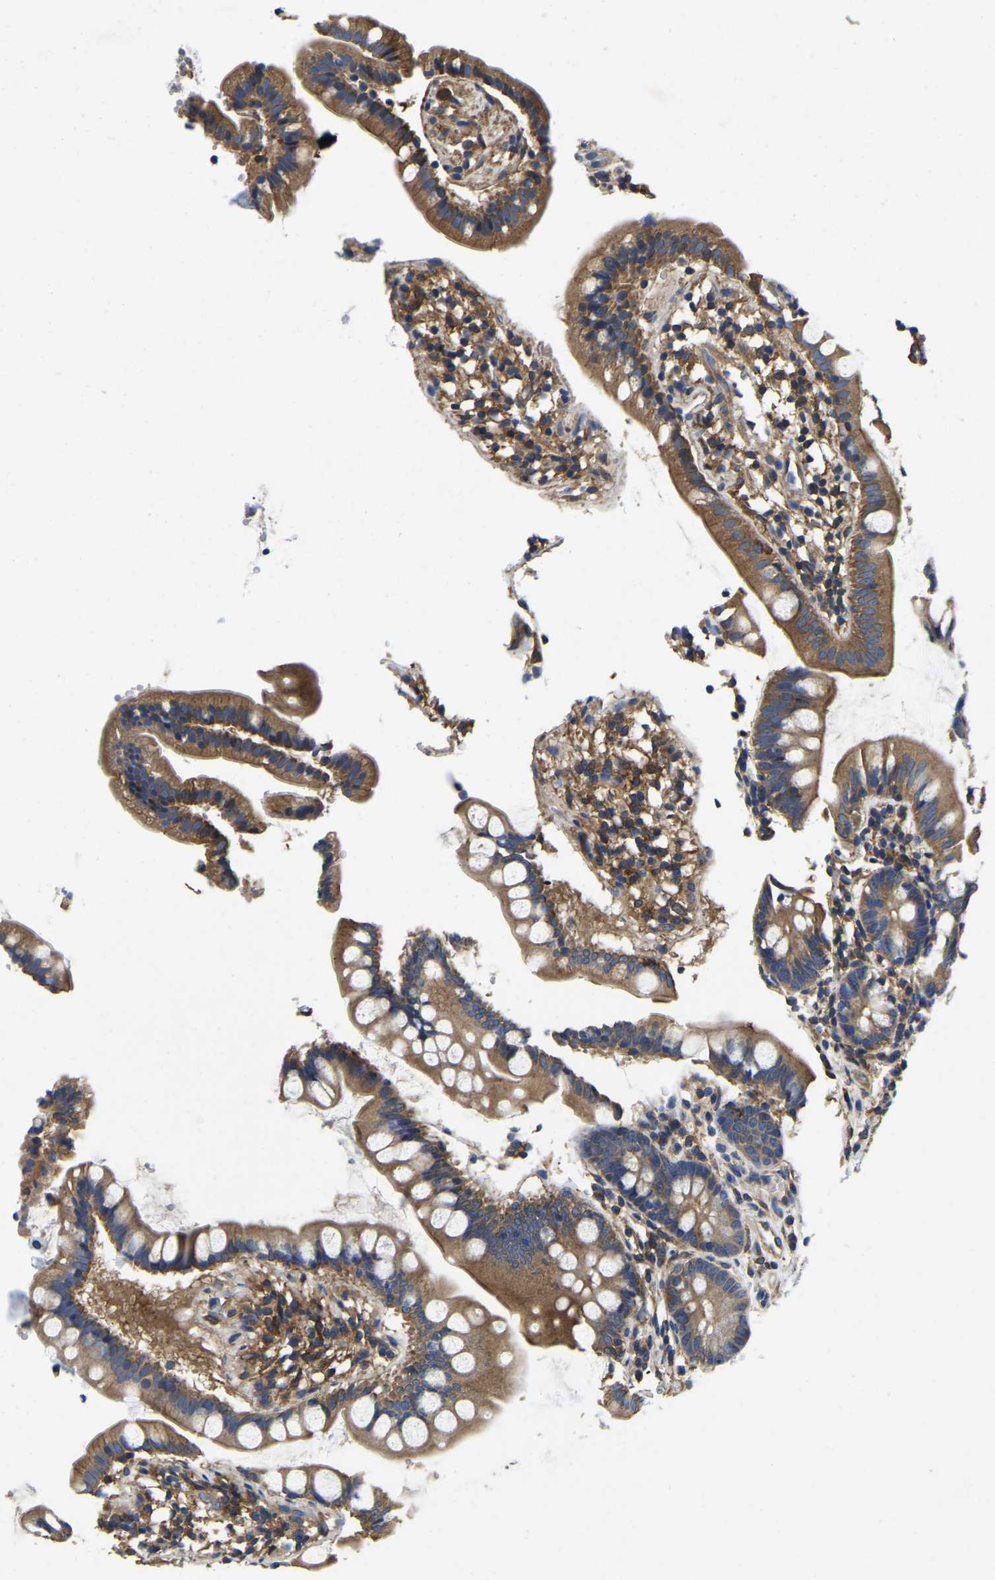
{"staining": {"intensity": "moderate", "quantity": ">75%", "location": "cytoplasmic/membranous"}, "tissue": "small intestine", "cell_type": "Glandular cells", "image_type": "normal", "snomed": [{"axis": "morphology", "description": "Normal tissue, NOS"}, {"axis": "topography", "description": "Small intestine"}], "caption": "Small intestine stained with a brown dye reveals moderate cytoplasmic/membranous positive positivity in approximately >75% of glandular cells.", "gene": "STAT2", "patient": {"sex": "female", "age": 84}}